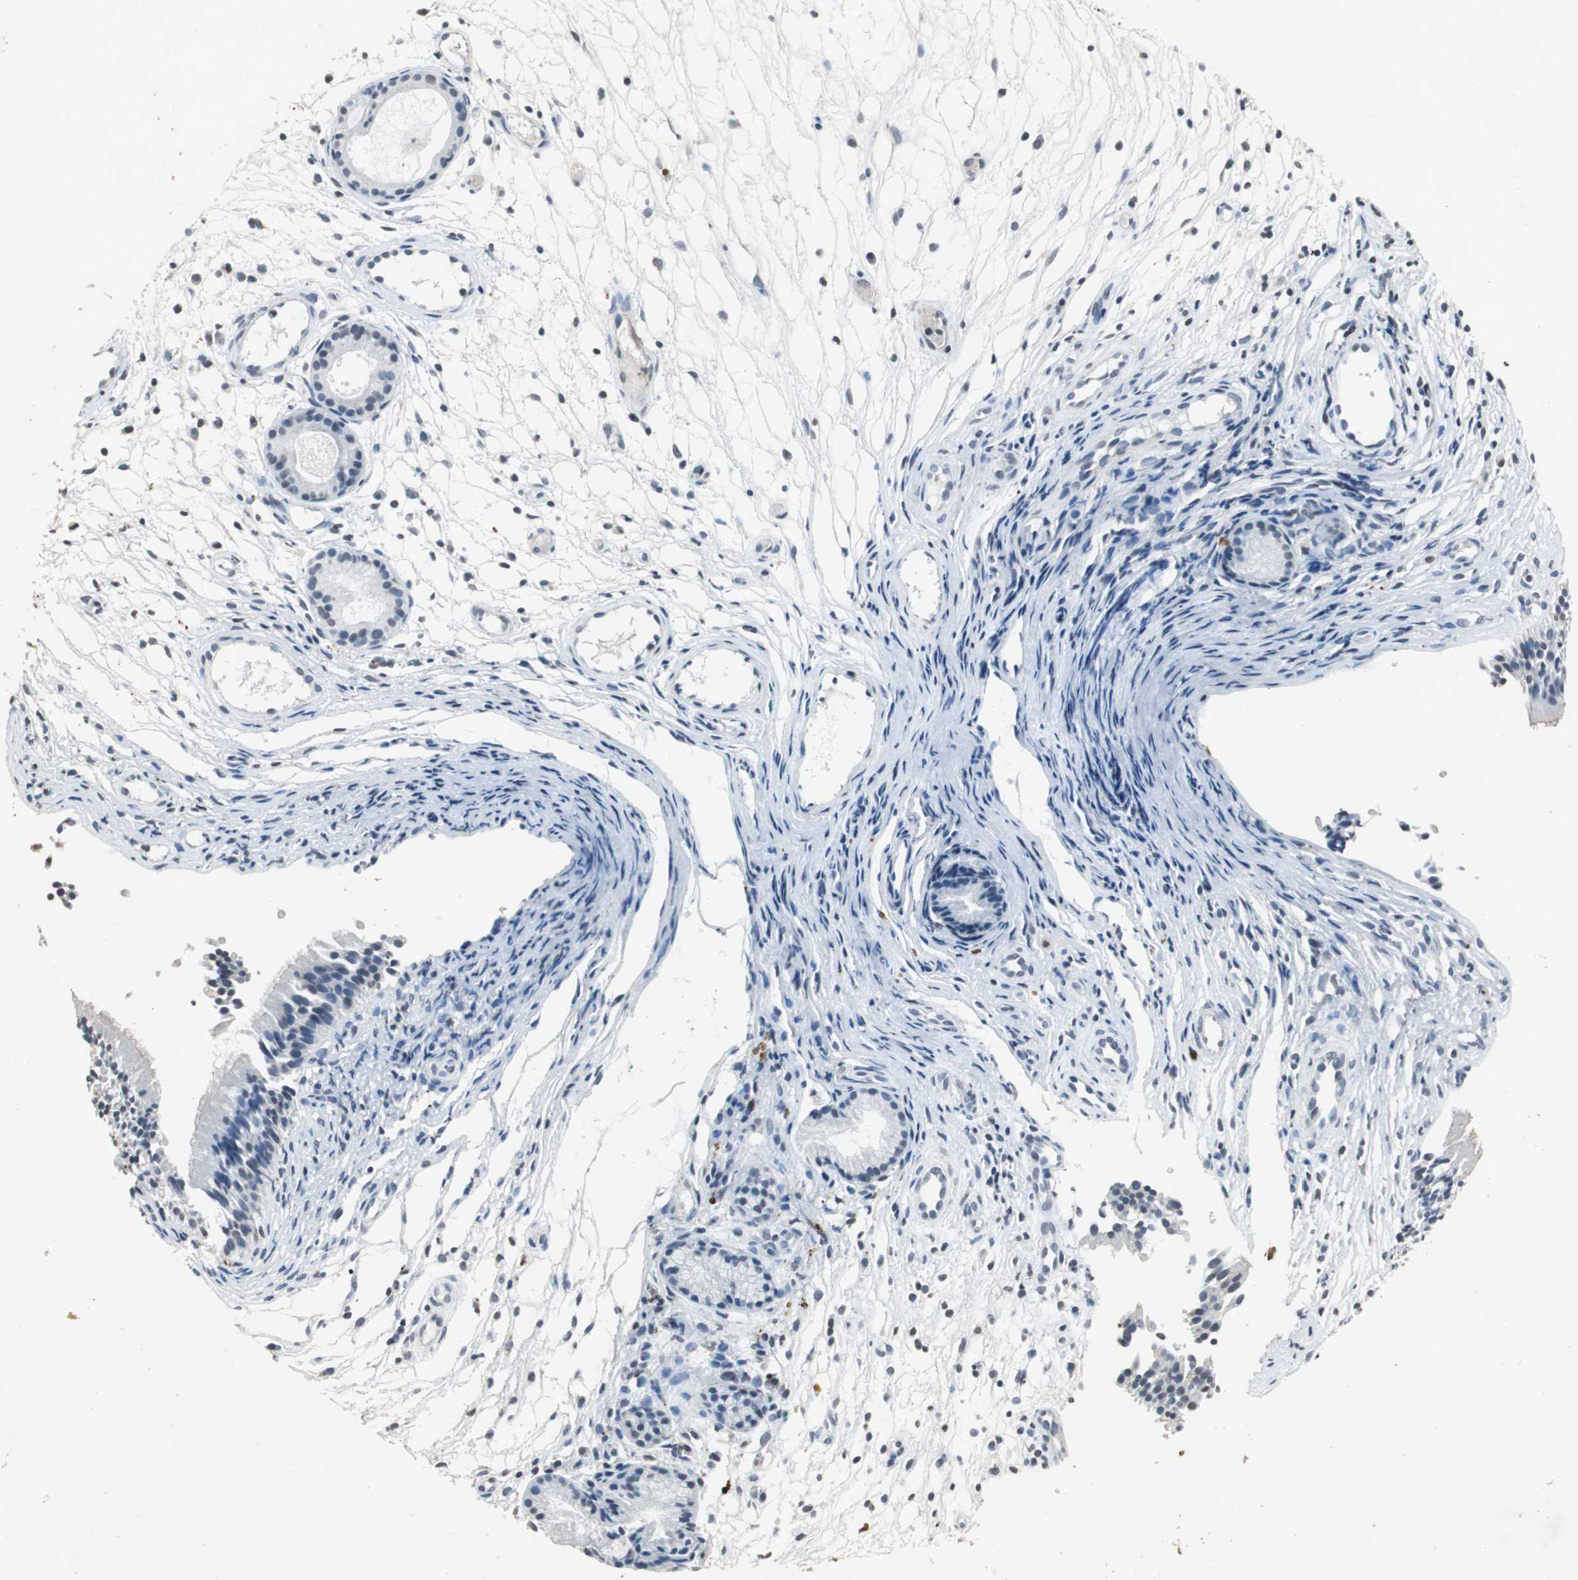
{"staining": {"intensity": "negative", "quantity": "none", "location": "none"}, "tissue": "nasopharynx", "cell_type": "Respiratory epithelial cells", "image_type": "normal", "snomed": [{"axis": "morphology", "description": "Normal tissue, NOS"}, {"axis": "topography", "description": "Nasopharynx"}], "caption": "Immunohistochemistry (IHC) of benign human nasopharynx displays no positivity in respiratory epithelial cells.", "gene": "ADNP2", "patient": {"sex": "female", "age": 54}}